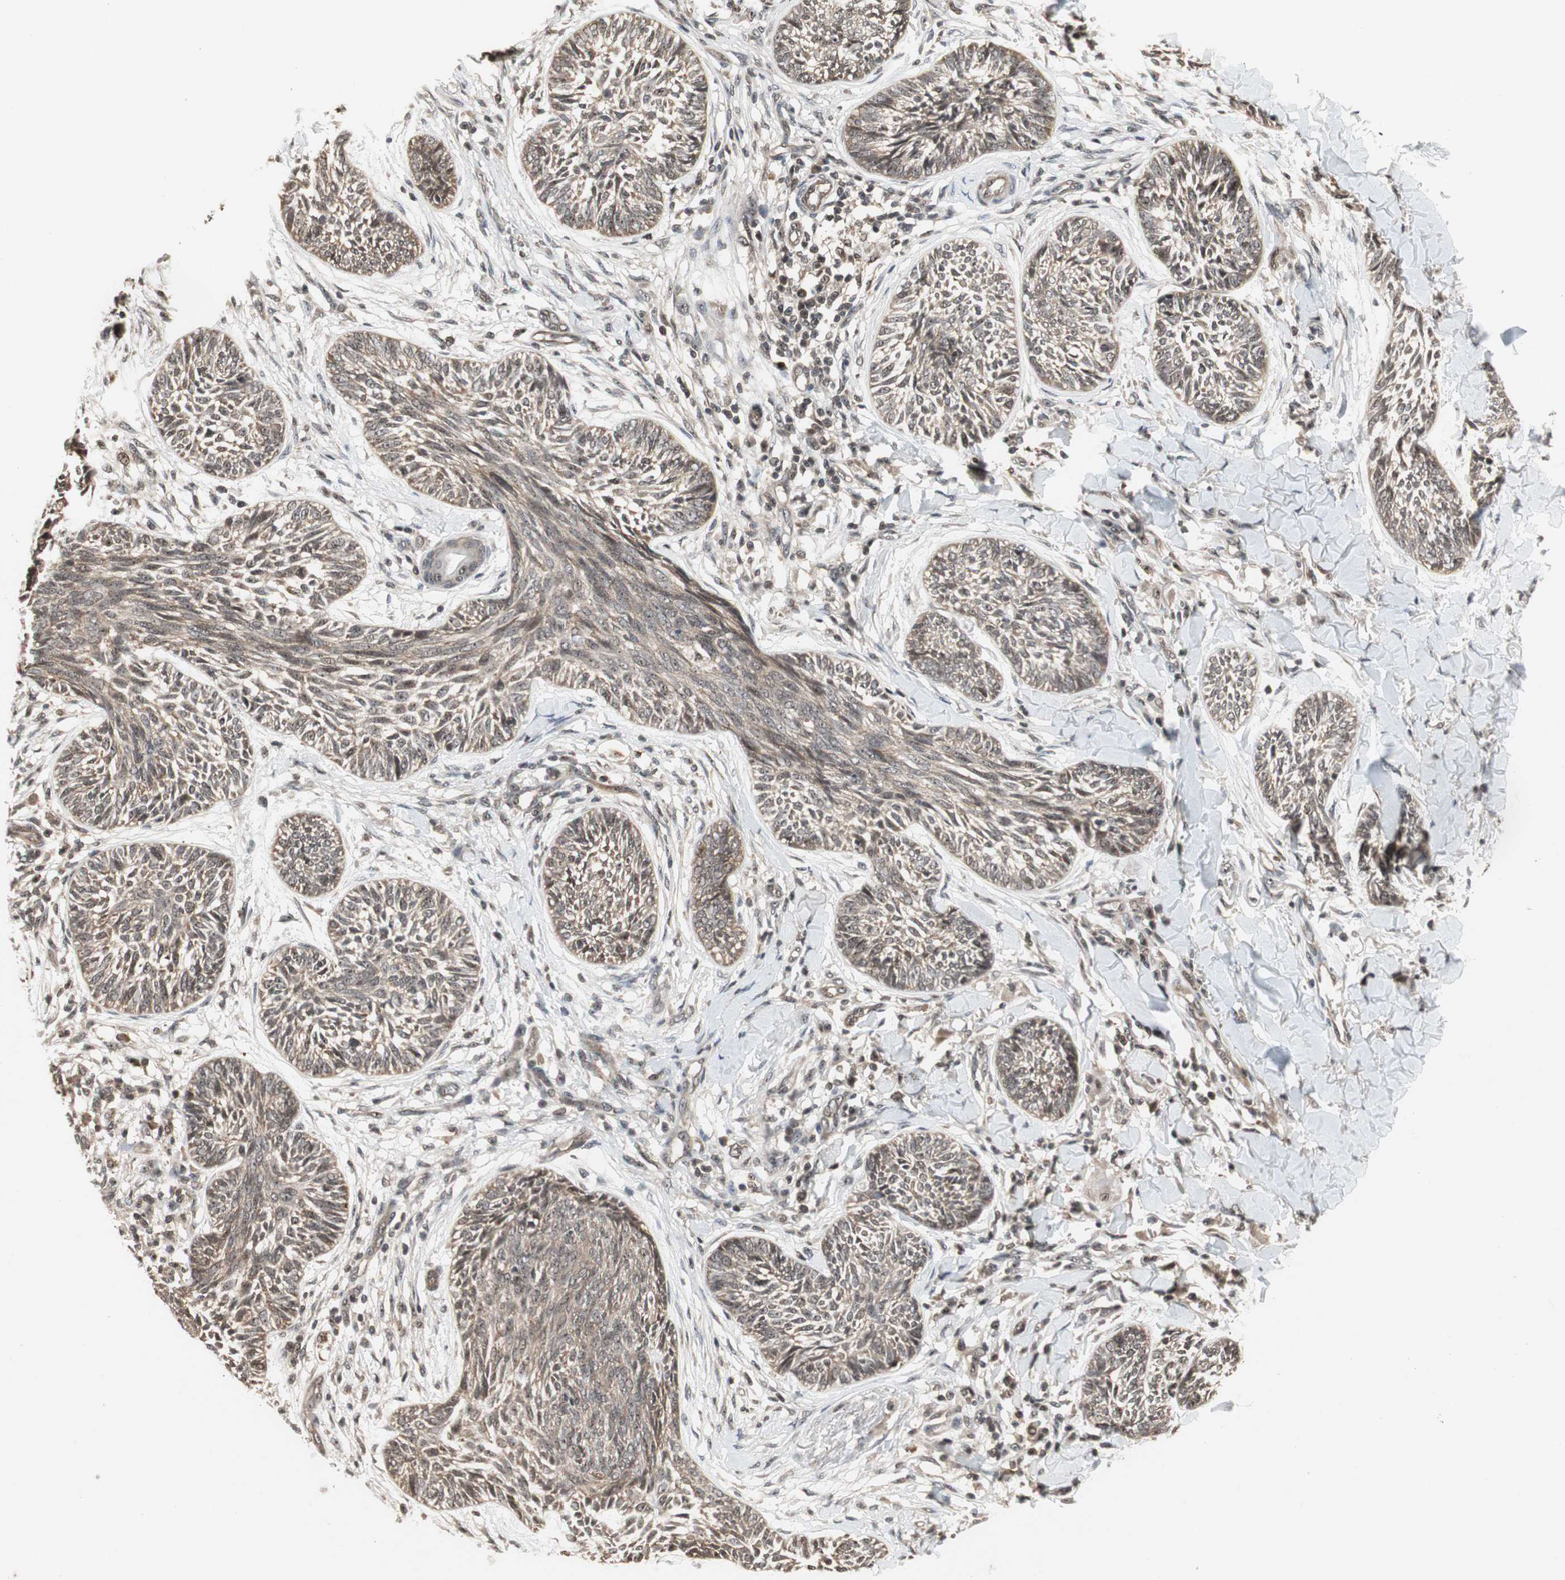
{"staining": {"intensity": "weak", "quantity": ">75%", "location": "cytoplasmic/membranous,nuclear"}, "tissue": "skin cancer", "cell_type": "Tumor cells", "image_type": "cancer", "snomed": [{"axis": "morphology", "description": "Papilloma, NOS"}, {"axis": "morphology", "description": "Basal cell carcinoma"}, {"axis": "topography", "description": "Skin"}], "caption": "Immunohistochemistry (IHC) staining of papilloma (skin), which displays low levels of weak cytoplasmic/membranous and nuclear positivity in about >75% of tumor cells indicating weak cytoplasmic/membranous and nuclear protein expression. The staining was performed using DAB (brown) for protein detection and nuclei were counterstained in hematoxylin (blue).", "gene": "CSNK2B", "patient": {"sex": "male", "age": 87}}